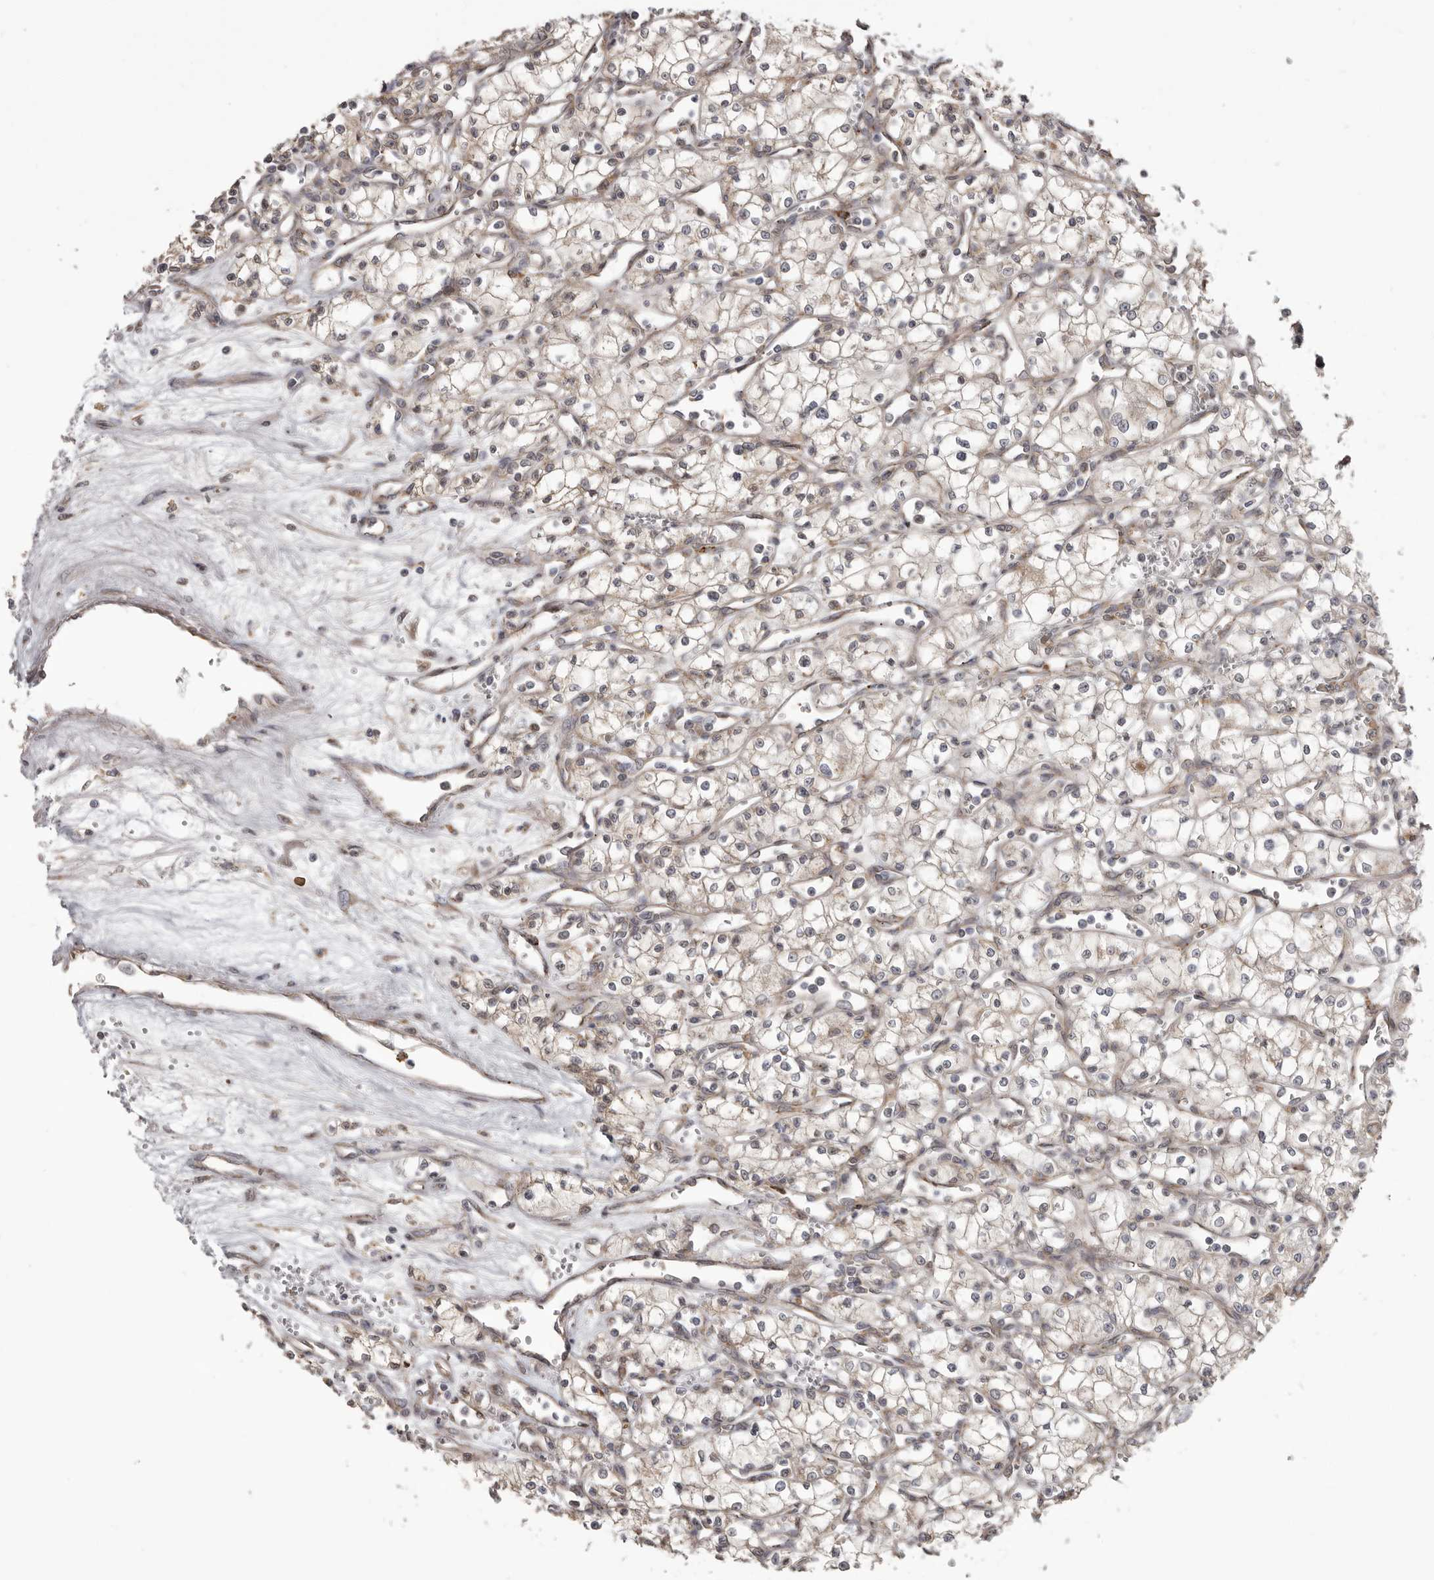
{"staining": {"intensity": "weak", "quantity": "<25%", "location": "cytoplasmic/membranous"}, "tissue": "renal cancer", "cell_type": "Tumor cells", "image_type": "cancer", "snomed": [{"axis": "morphology", "description": "Adenocarcinoma, NOS"}, {"axis": "topography", "description": "Kidney"}], "caption": "This is an immunohistochemistry (IHC) micrograph of renal cancer. There is no expression in tumor cells.", "gene": "NUP43", "patient": {"sex": "male", "age": 59}}